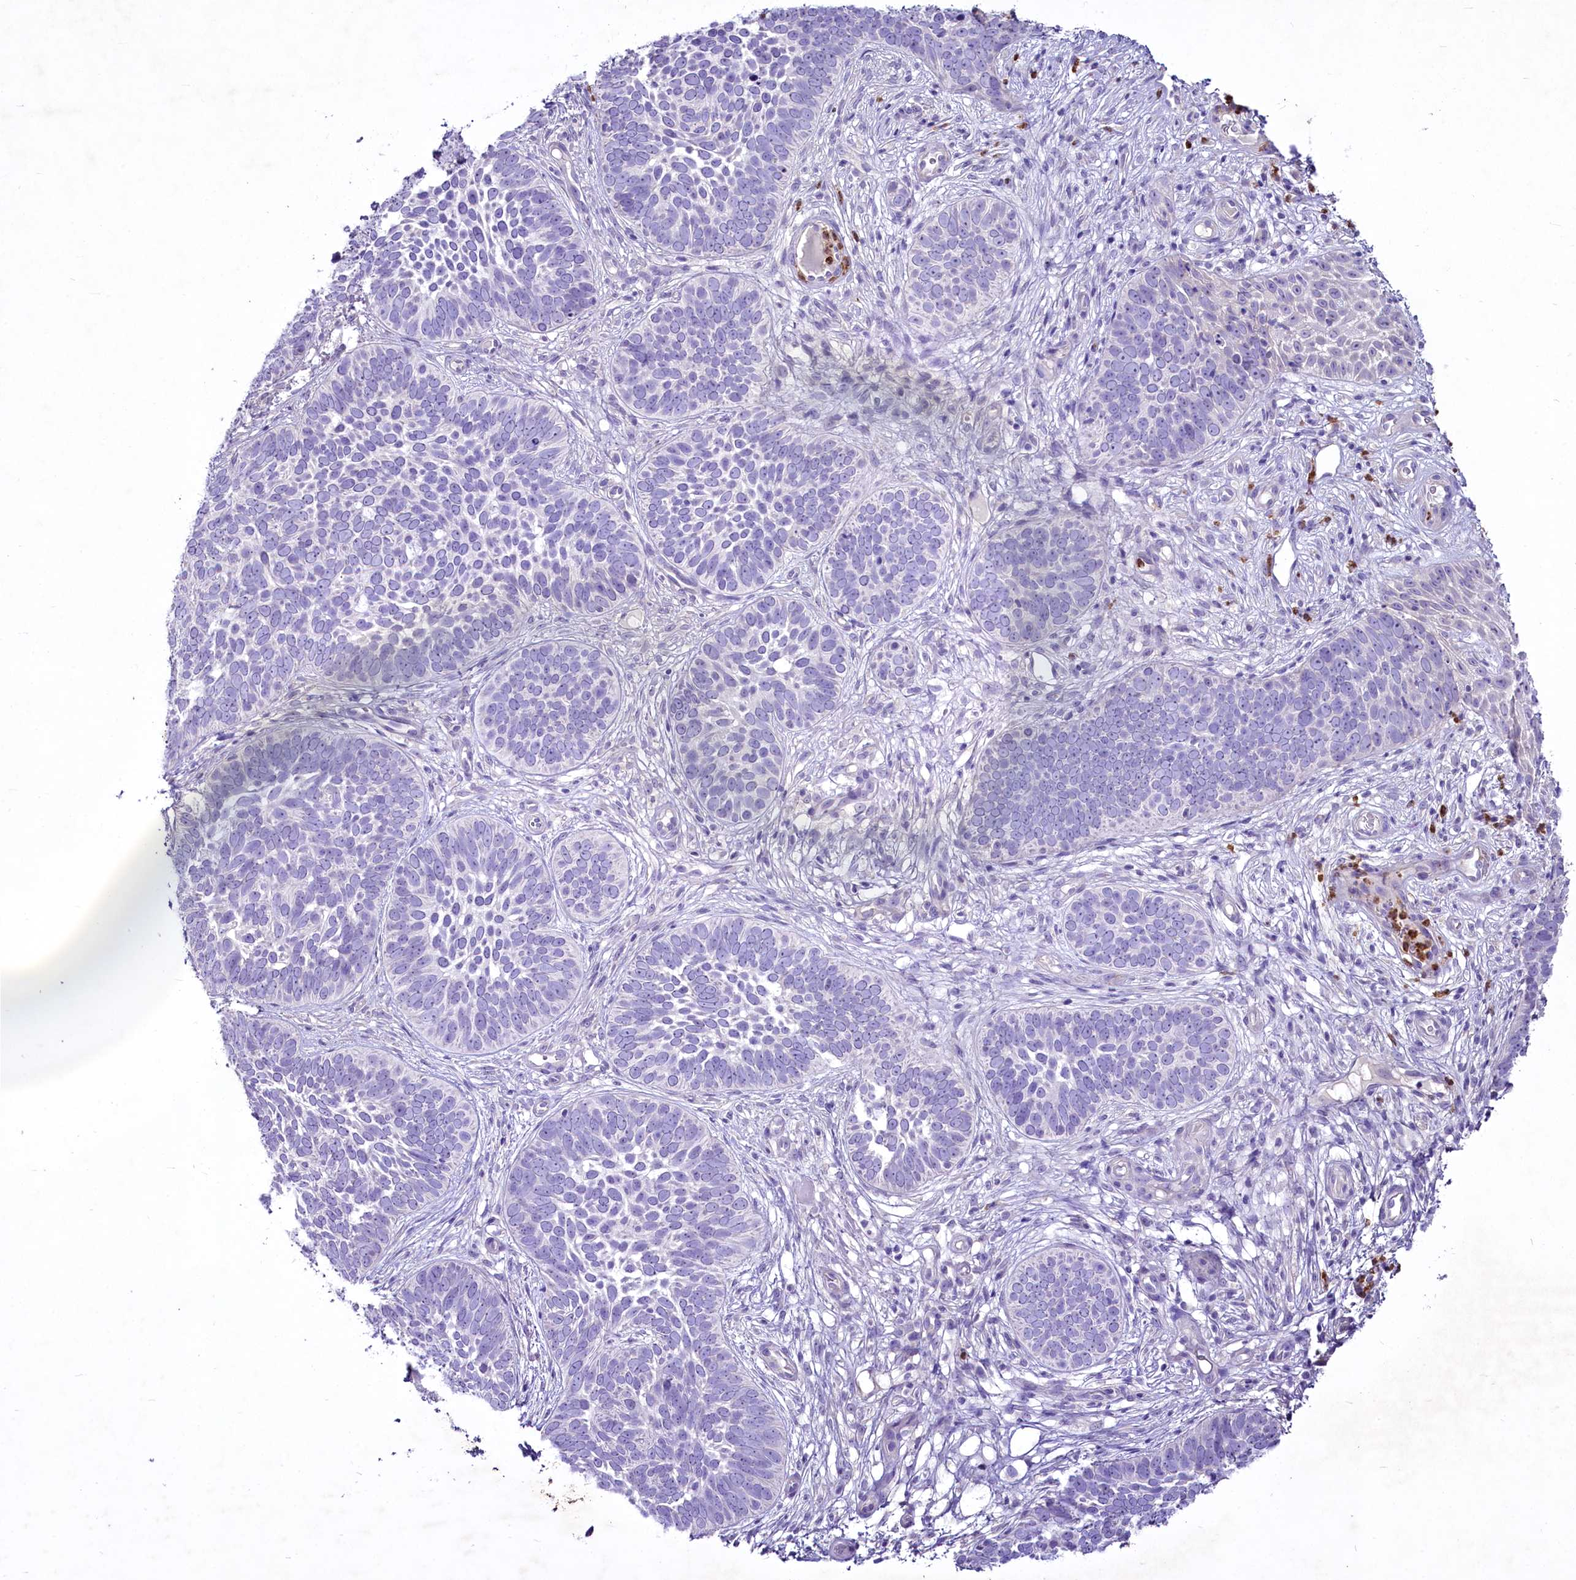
{"staining": {"intensity": "negative", "quantity": "none", "location": "none"}, "tissue": "skin cancer", "cell_type": "Tumor cells", "image_type": "cancer", "snomed": [{"axis": "morphology", "description": "Basal cell carcinoma"}, {"axis": "topography", "description": "Skin"}], "caption": "Human skin cancer (basal cell carcinoma) stained for a protein using immunohistochemistry (IHC) exhibits no expression in tumor cells.", "gene": "FAM209B", "patient": {"sex": "male", "age": 89}}